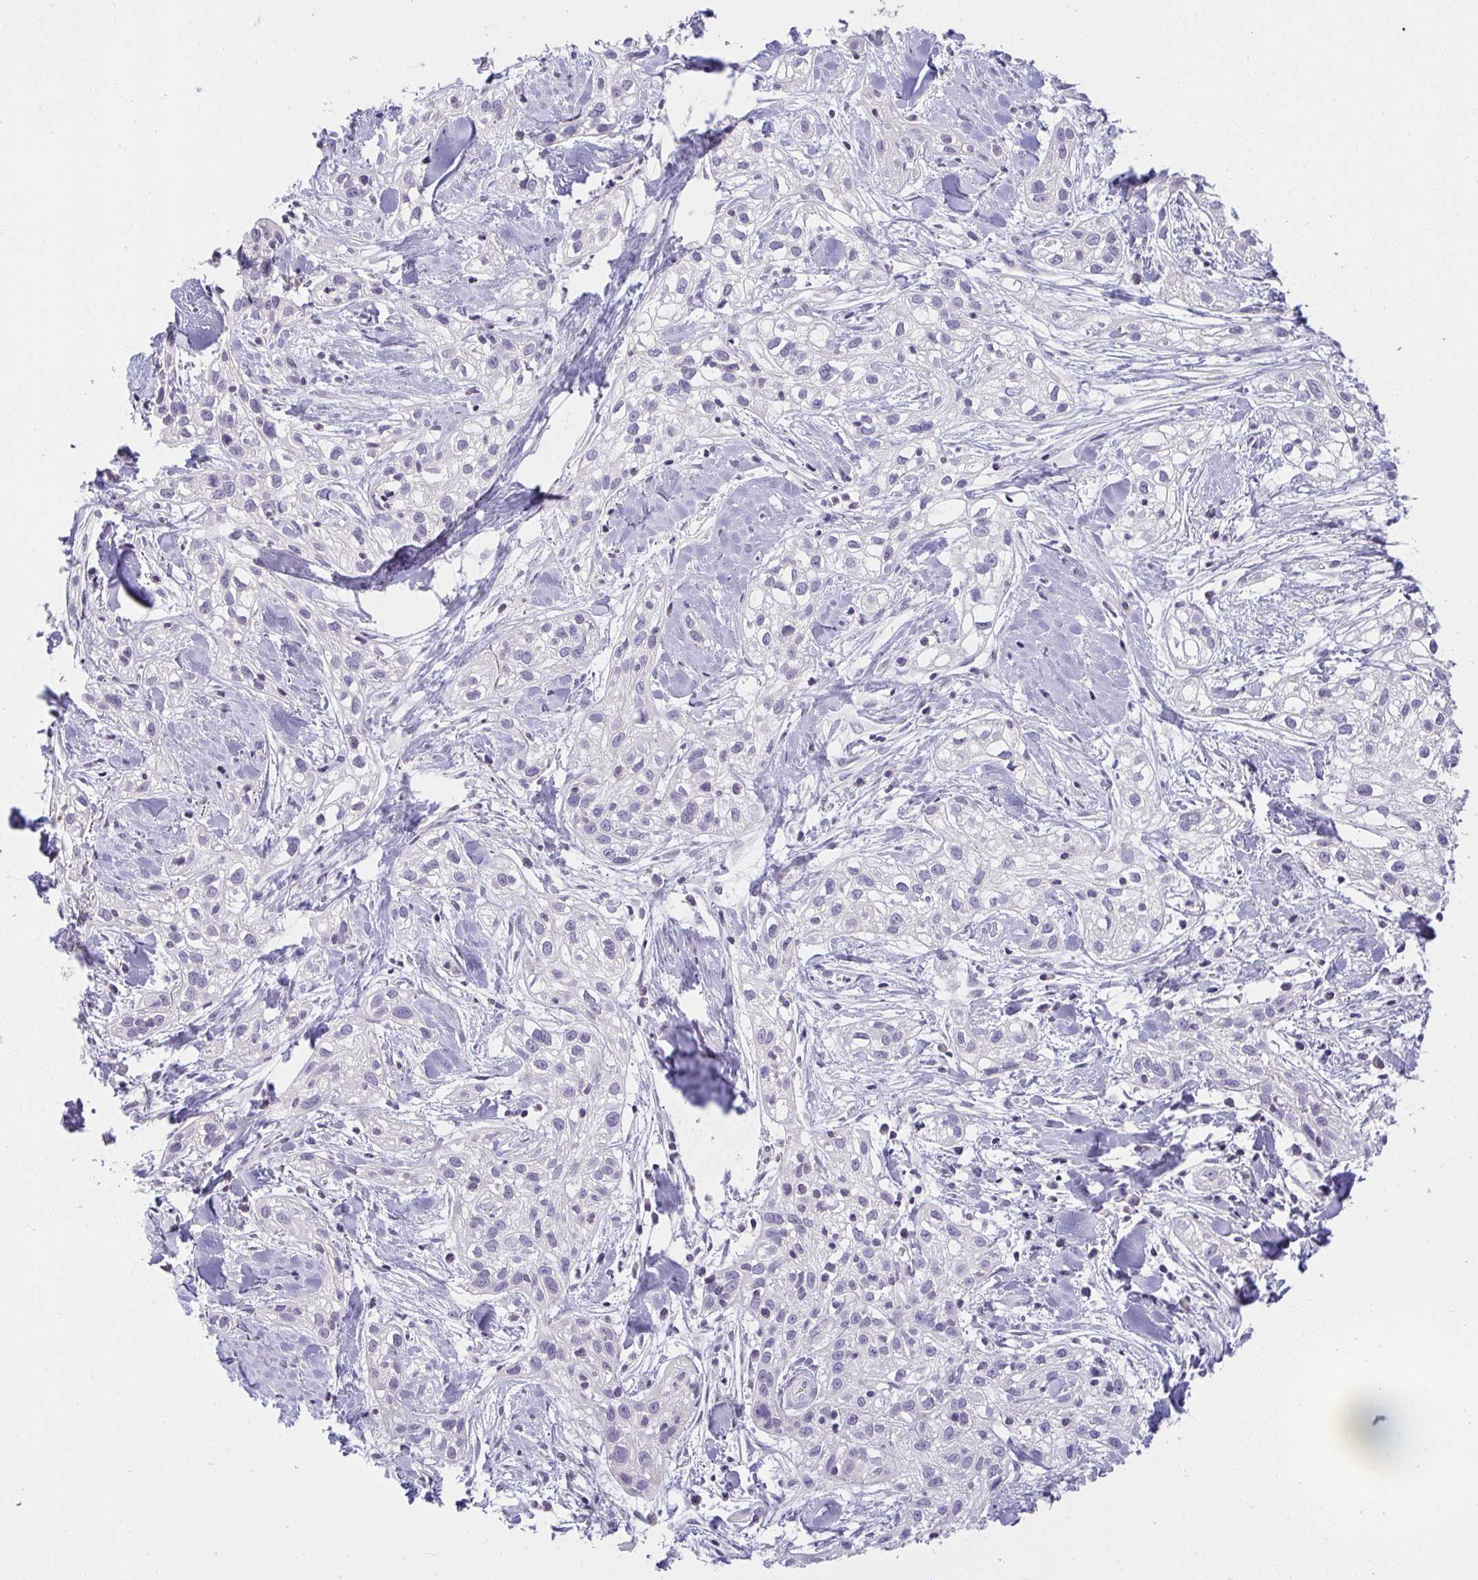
{"staining": {"intensity": "negative", "quantity": "none", "location": "none"}, "tissue": "skin cancer", "cell_type": "Tumor cells", "image_type": "cancer", "snomed": [{"axis": "morphology", "description": "Squamous cell carcinoma, NOS"}, {"axis": "topography", "description": "Skin"}], "caption": "High magnification brightfield microscopy of squamous cell carcinoma (skin) stained with DAB (3,3'-diaminobenzidine) (brown) and counterstained with hematoxylin (blue): tumor cells show no significant expression.", "gene": "CACNA1S", "patient": {"sex": "male", "age": 82}}